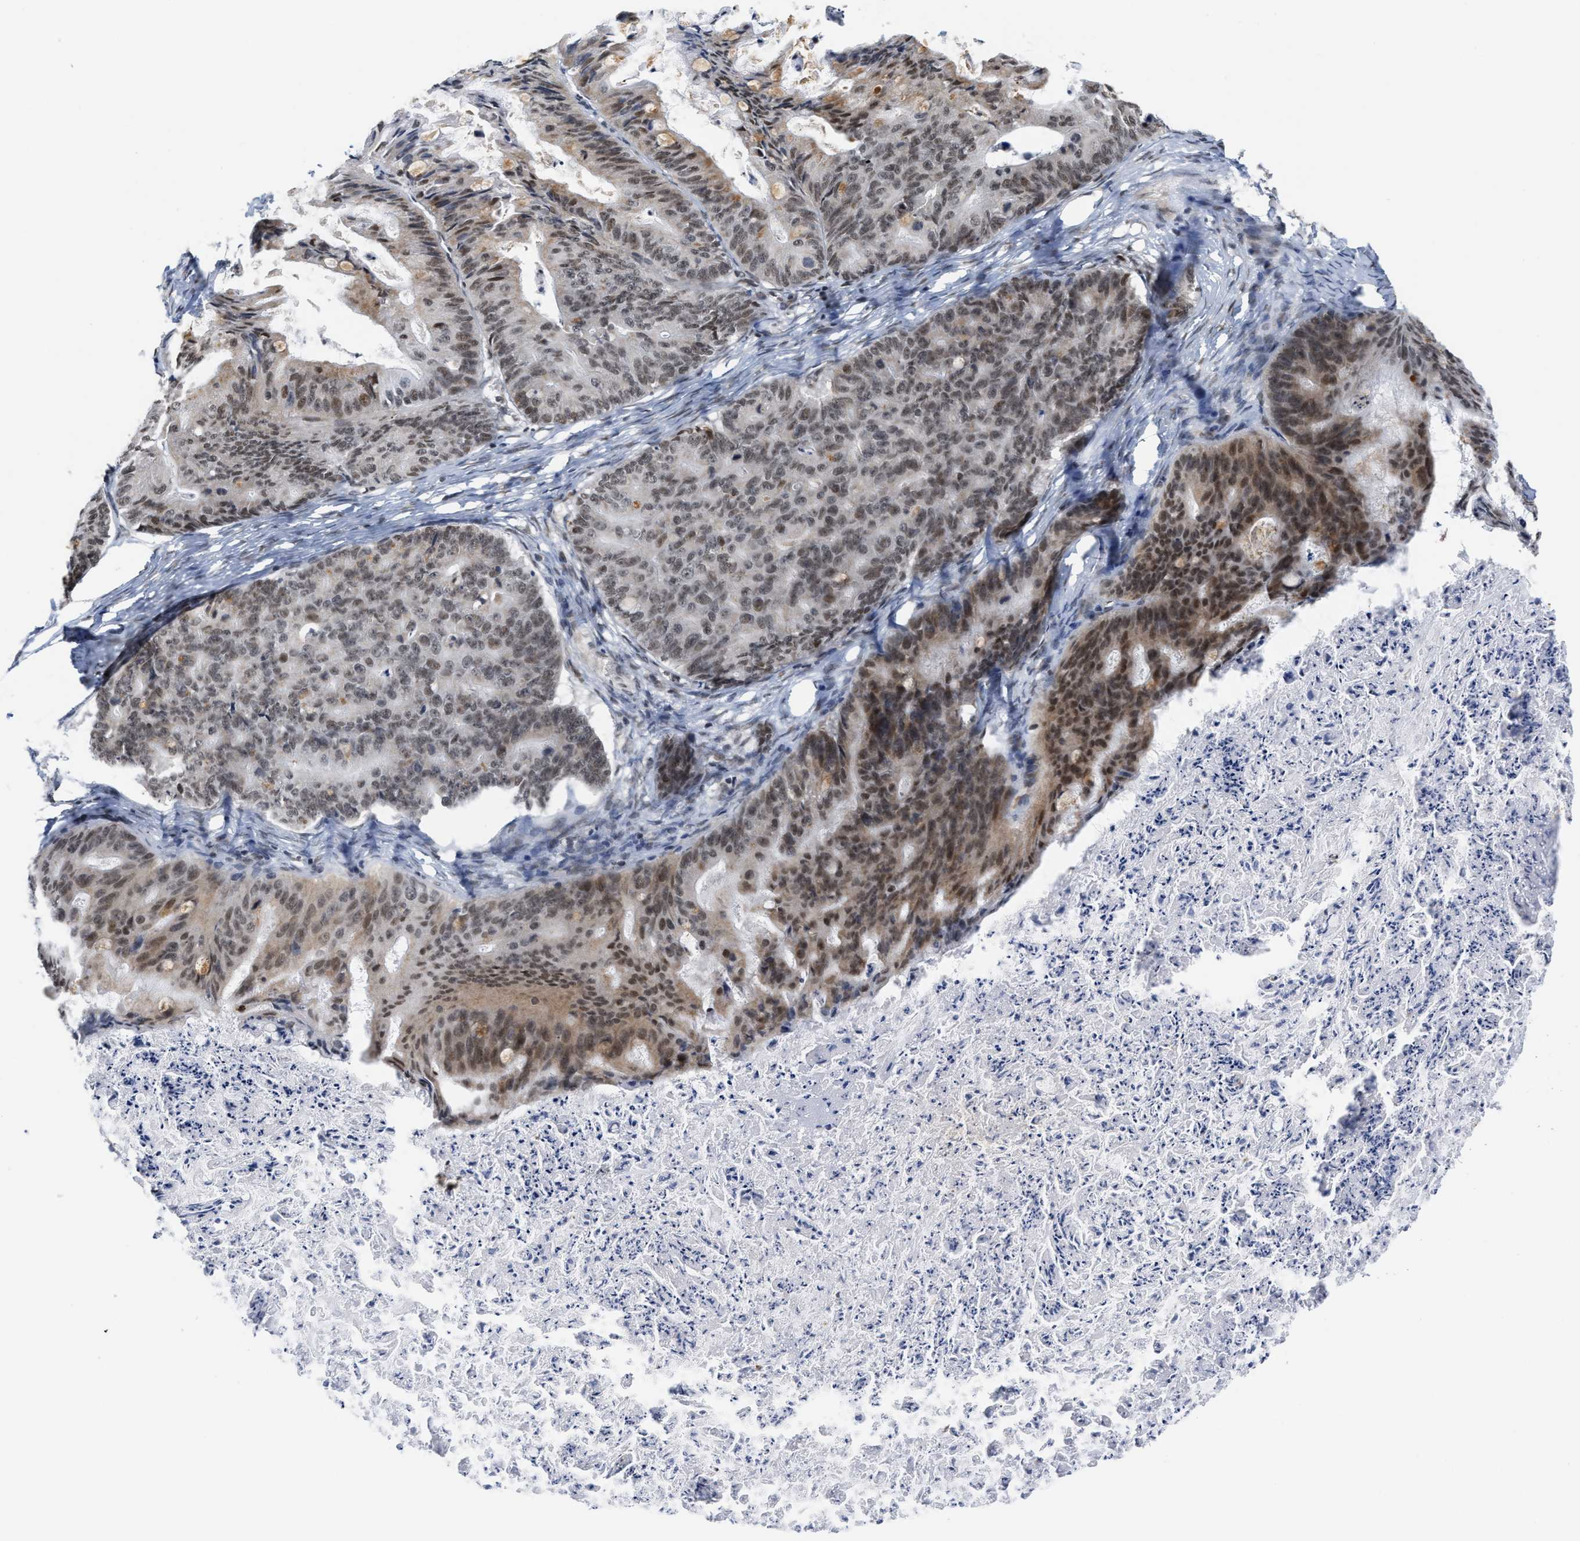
{"staining": {"intensity": "moderate", "quantity": ">75%", "location": "nuclear"}, "tissue": "ovarian cancer", "cell_type": "Tumor cells", "image_type": "cancer", "snomed": [{"axis": "morphology", "description": "Cystadenocarcinoma, mucinous, NOS"}, {"axis": "topography", "description": "Ovary"}], "caption": "Moderate nuclear positivity is seen in approximately >75% of tumor cells in mucinous cystadenocarcinoma (ovarian). The protein is shown in brown color, while the nuclei are stained blue.", "gene": "ANKRD6", "patient": {"sex": "female", "age": 36}}